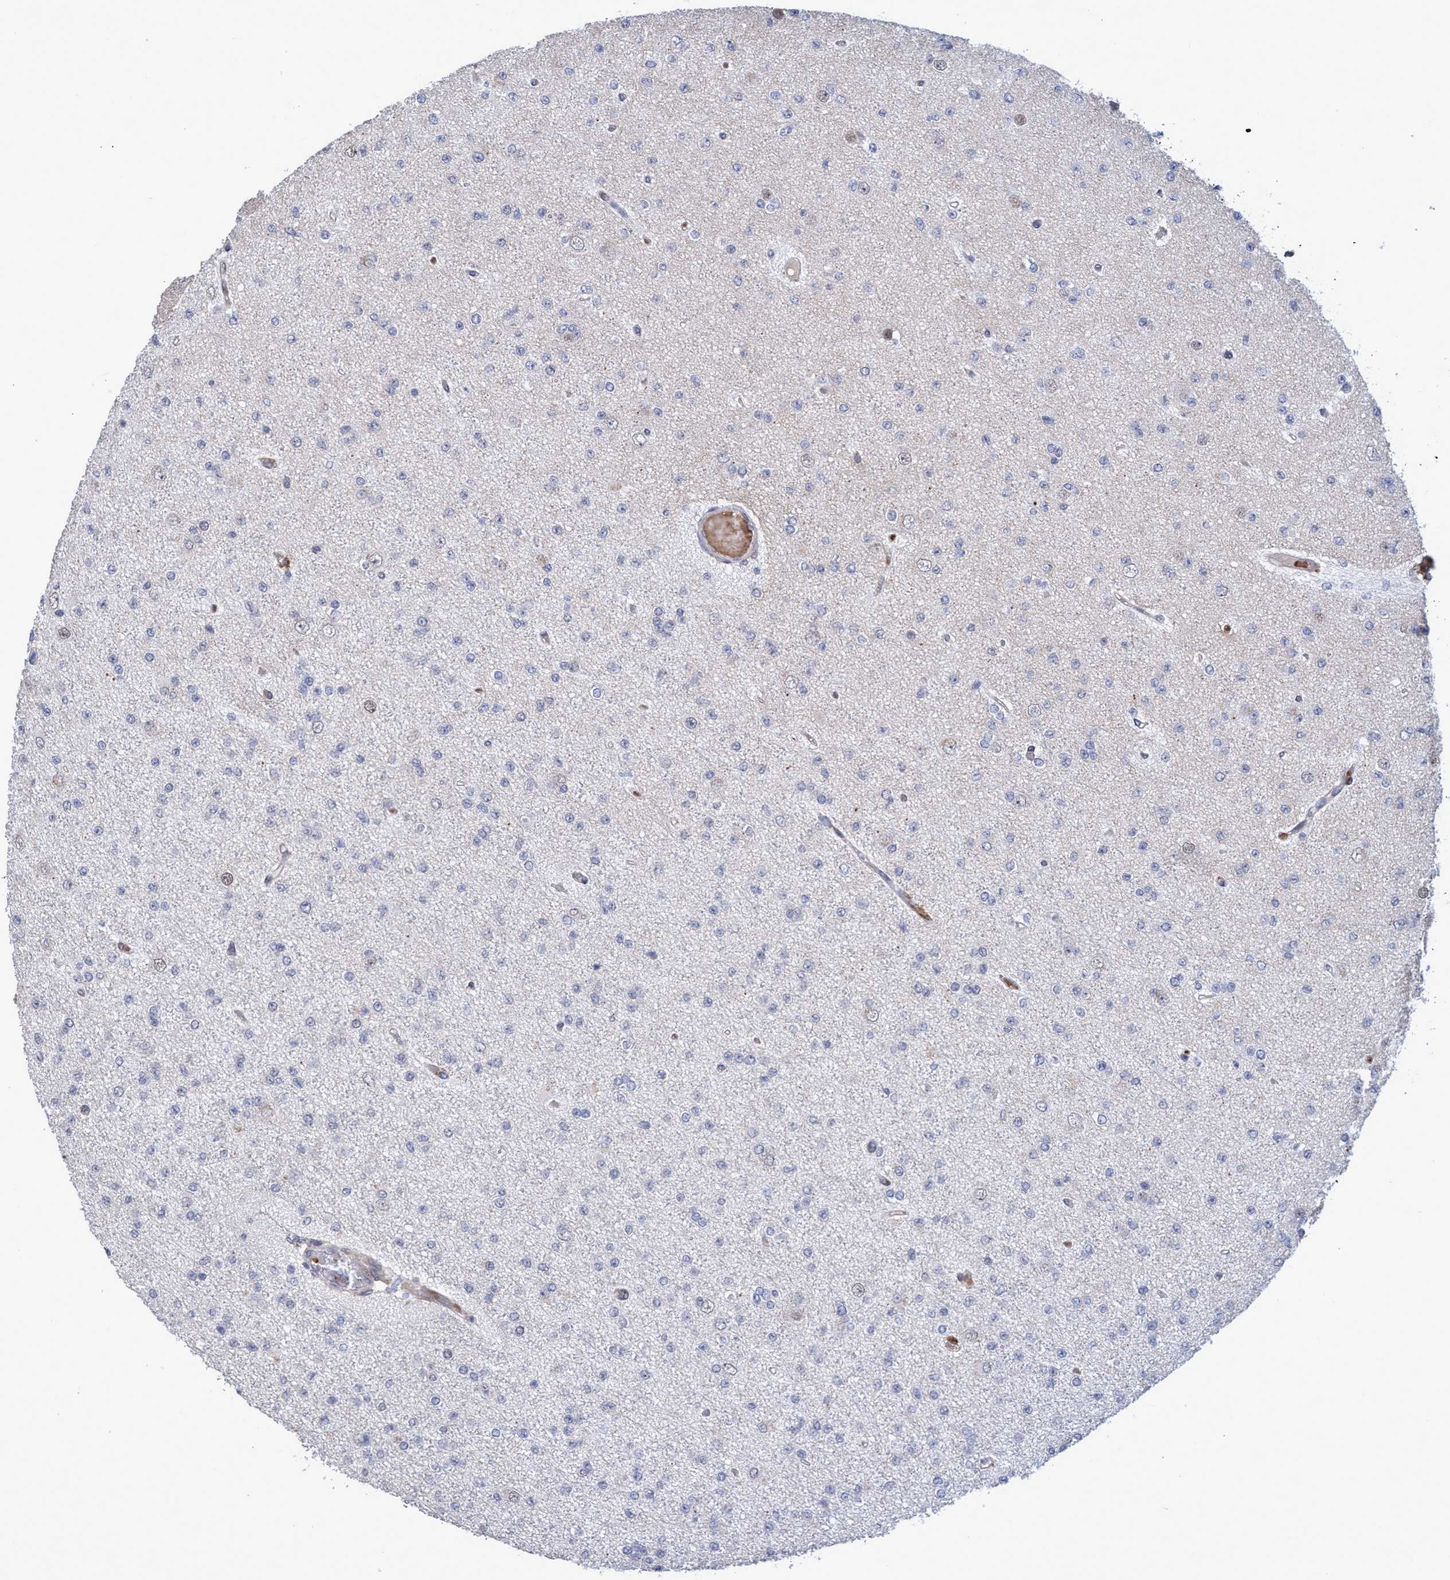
{"staining": {"intensity": "negative", "quantity": "none", "location": "none"}, "tissue": "glioma", "cell_type": "Tumor cells", "image_type": "cancer", "snomed": [{"axis": "morphology", "description": "Glioma, malignant, Low grade"}, {"axis": "topography", "description": "Brain"}], "caption": "The histopathology image reveals no significant staining in tumor cells of glioma.", "gene": "ZNF750", "patient": {"sex": "female", "age": 22}}